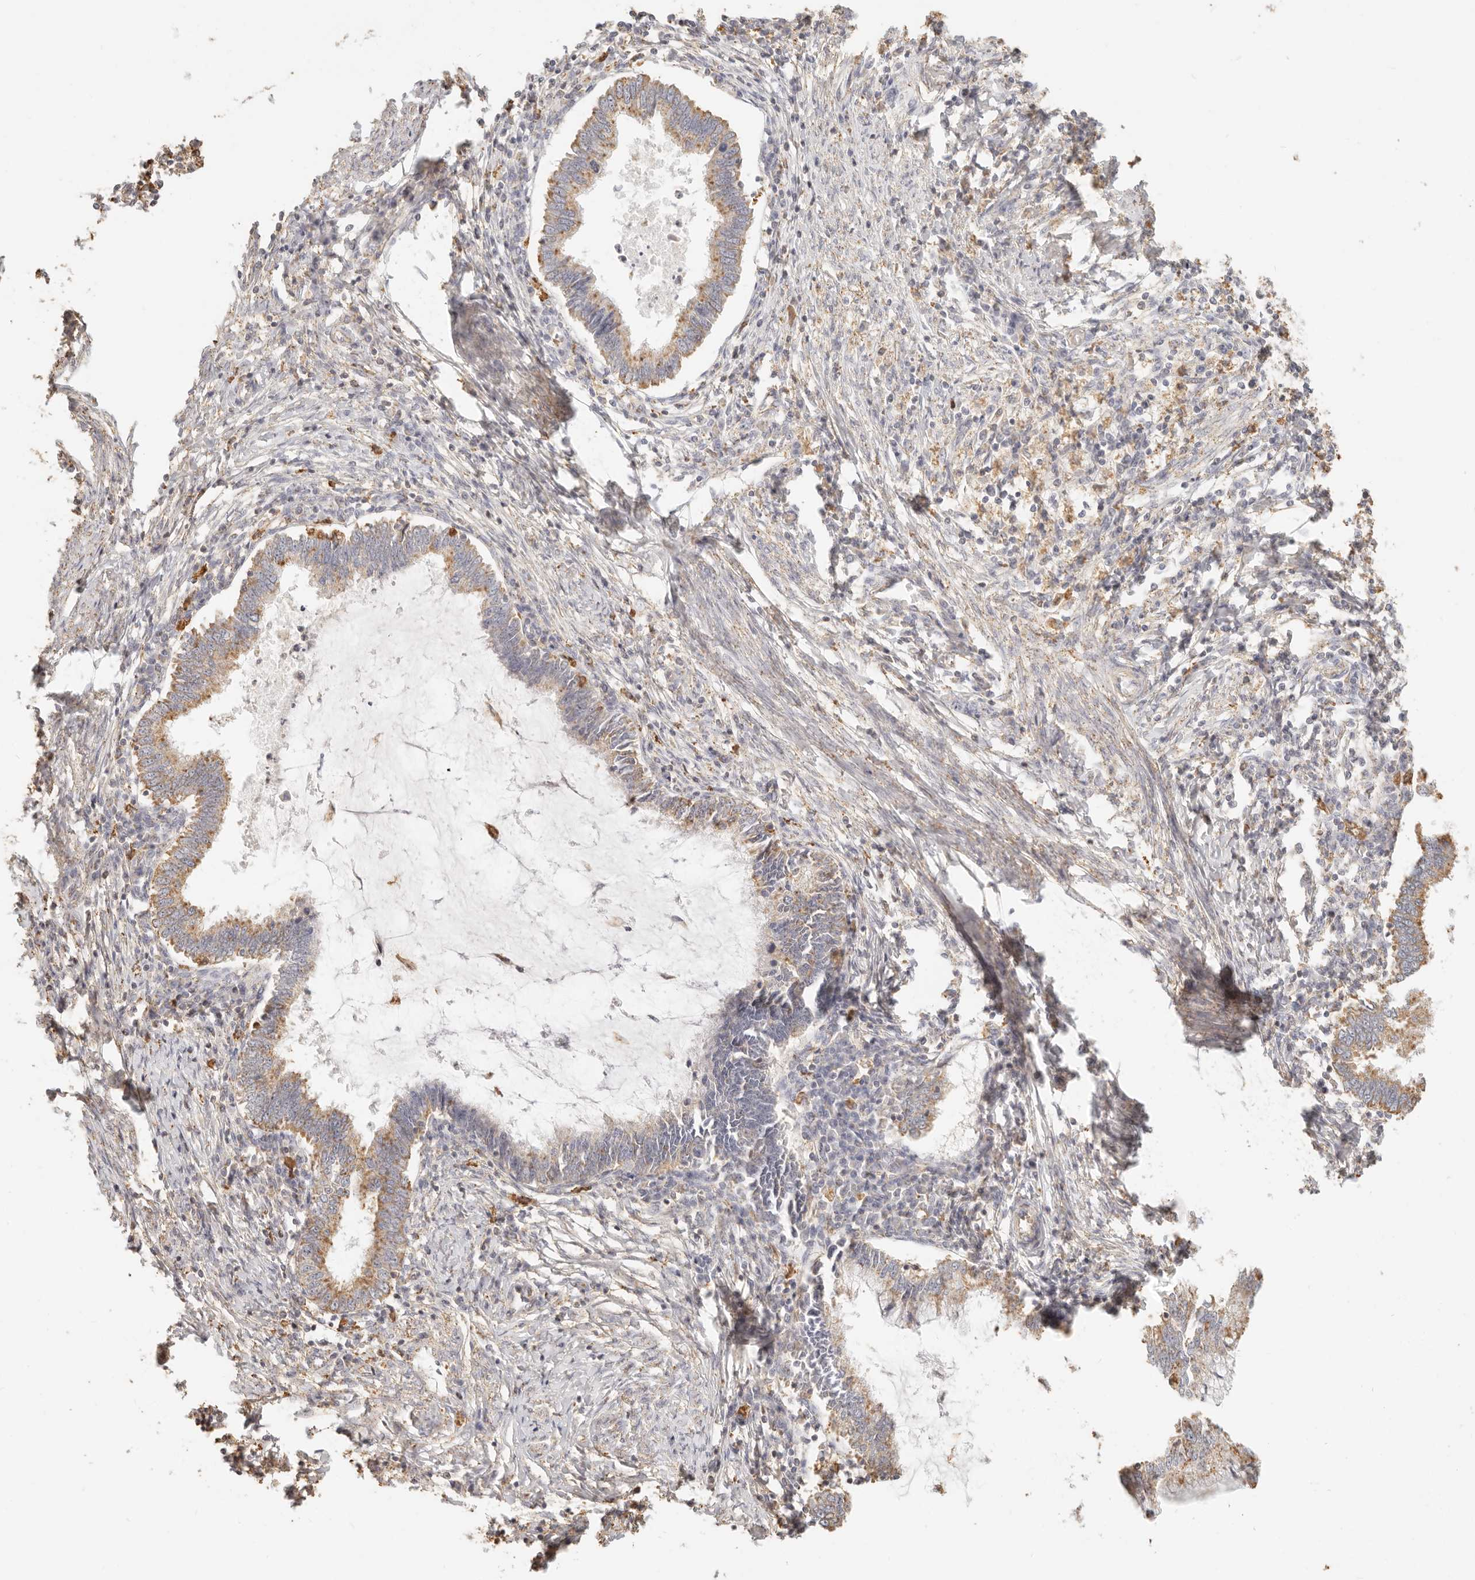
{"staining": {"intensity": "moderate", "quantity": "25%-75%", "location": "cytoplasmic/membranous"}, "tissue": "cervical cancer", "cell_type": "Tumor cells", "image_type": "cancer", "snomed": [{"axis": "morphology", "description": "Adenocarcinoma, NOS"}, {"axis": "topography", "description": "Cervix"}], "caption": "The image shows immunohistochemical staining of adenocarcinoma (cervical). There is moderate cytoplasmic/membranous positivity is identified in about 25%-75% of tumor cells.", "gene": "CNMD", "patient": {"sex": "female", "age": 36}}